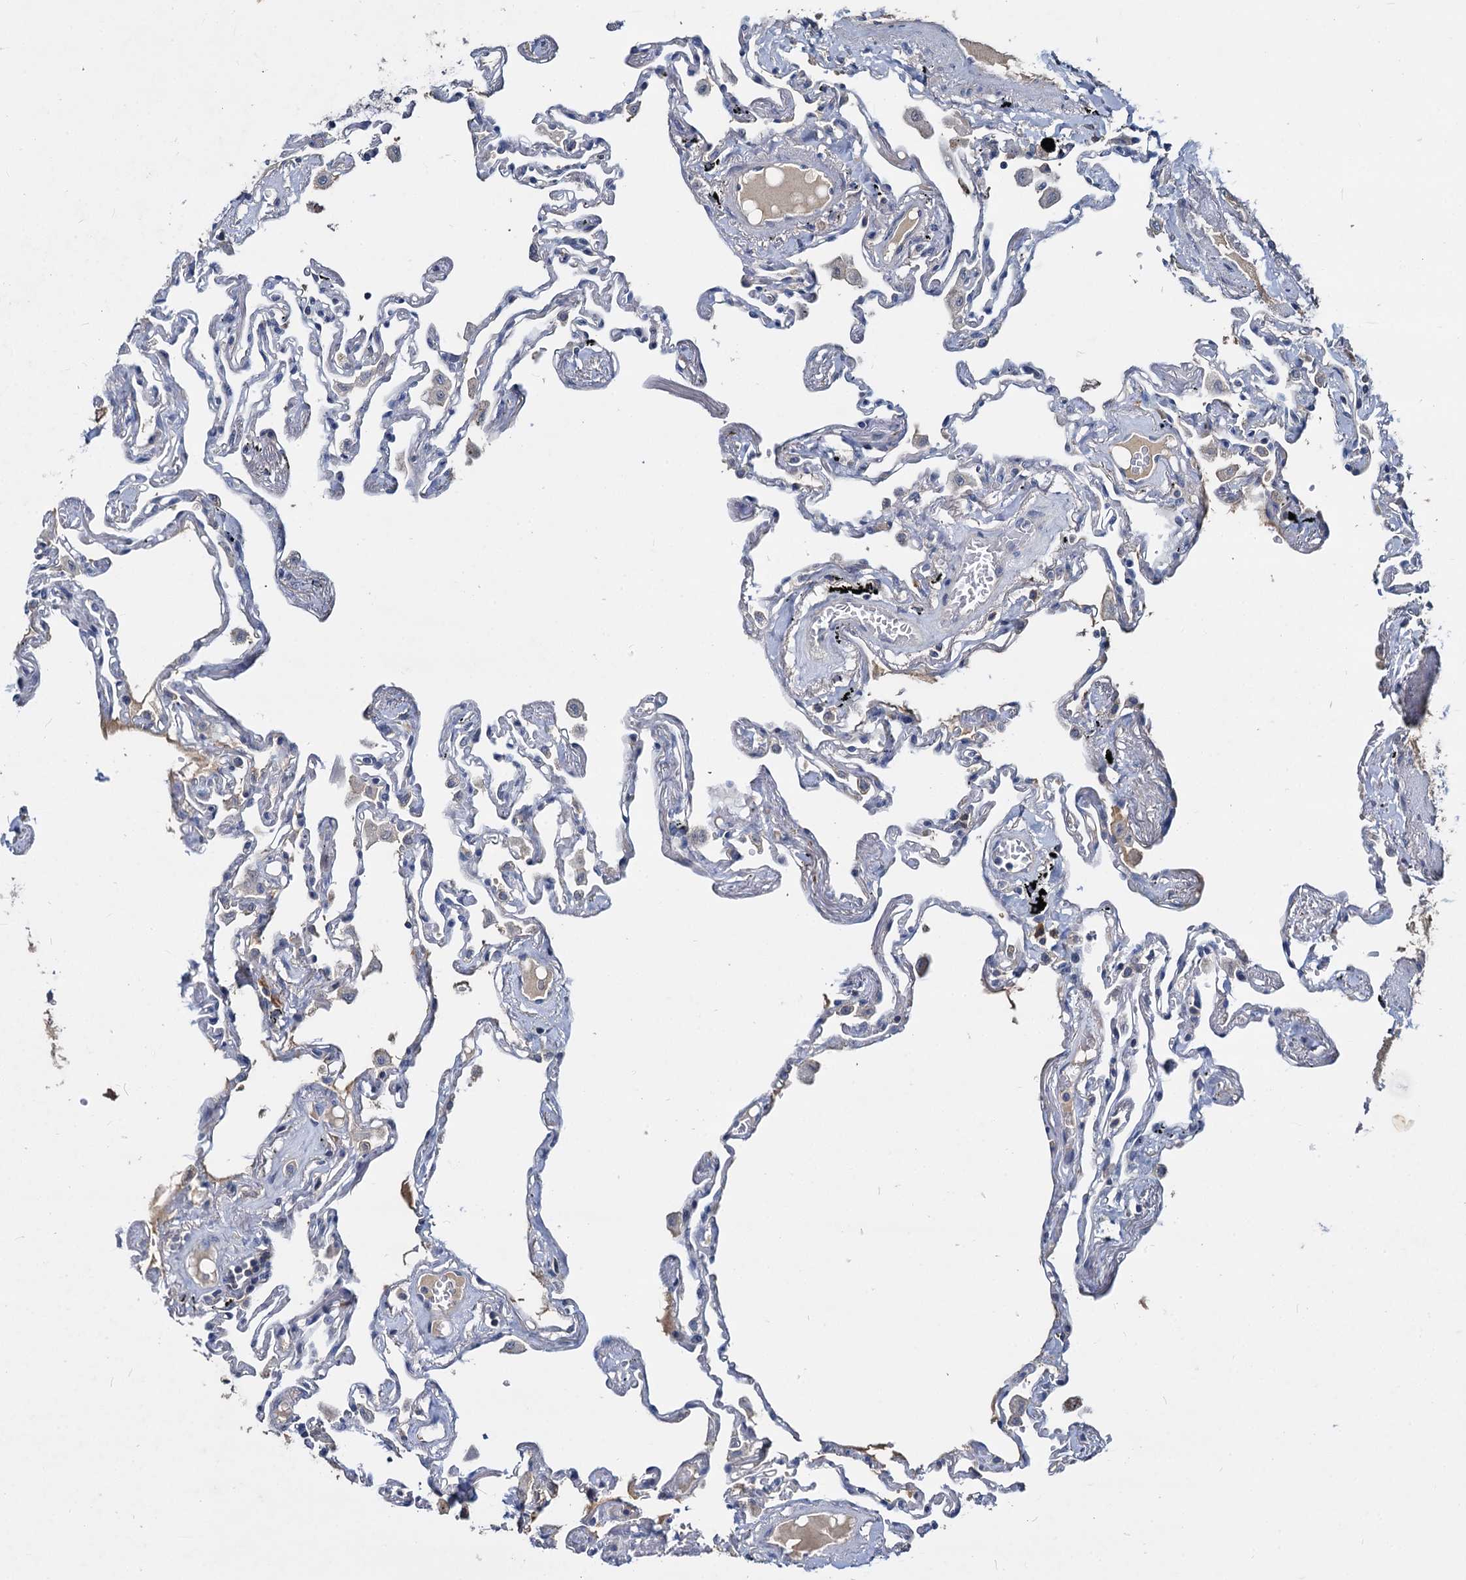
{"staining": {"intensity": "negative", "quantity": "none", "location": "none"}, "tissue": "lung", "cell_type": "Alveolar cells", "image_type": "normal", "snomed": [{"axis": "morphology", "description": "Normal tissue, NOS"}, {"axis": "topography", "description": "Lung"}], "caption": "The image displays no significant positivity in alveolar cells of lung.", "gene": "CCDC184", "patient": {"sex": "female", "age": 67}}